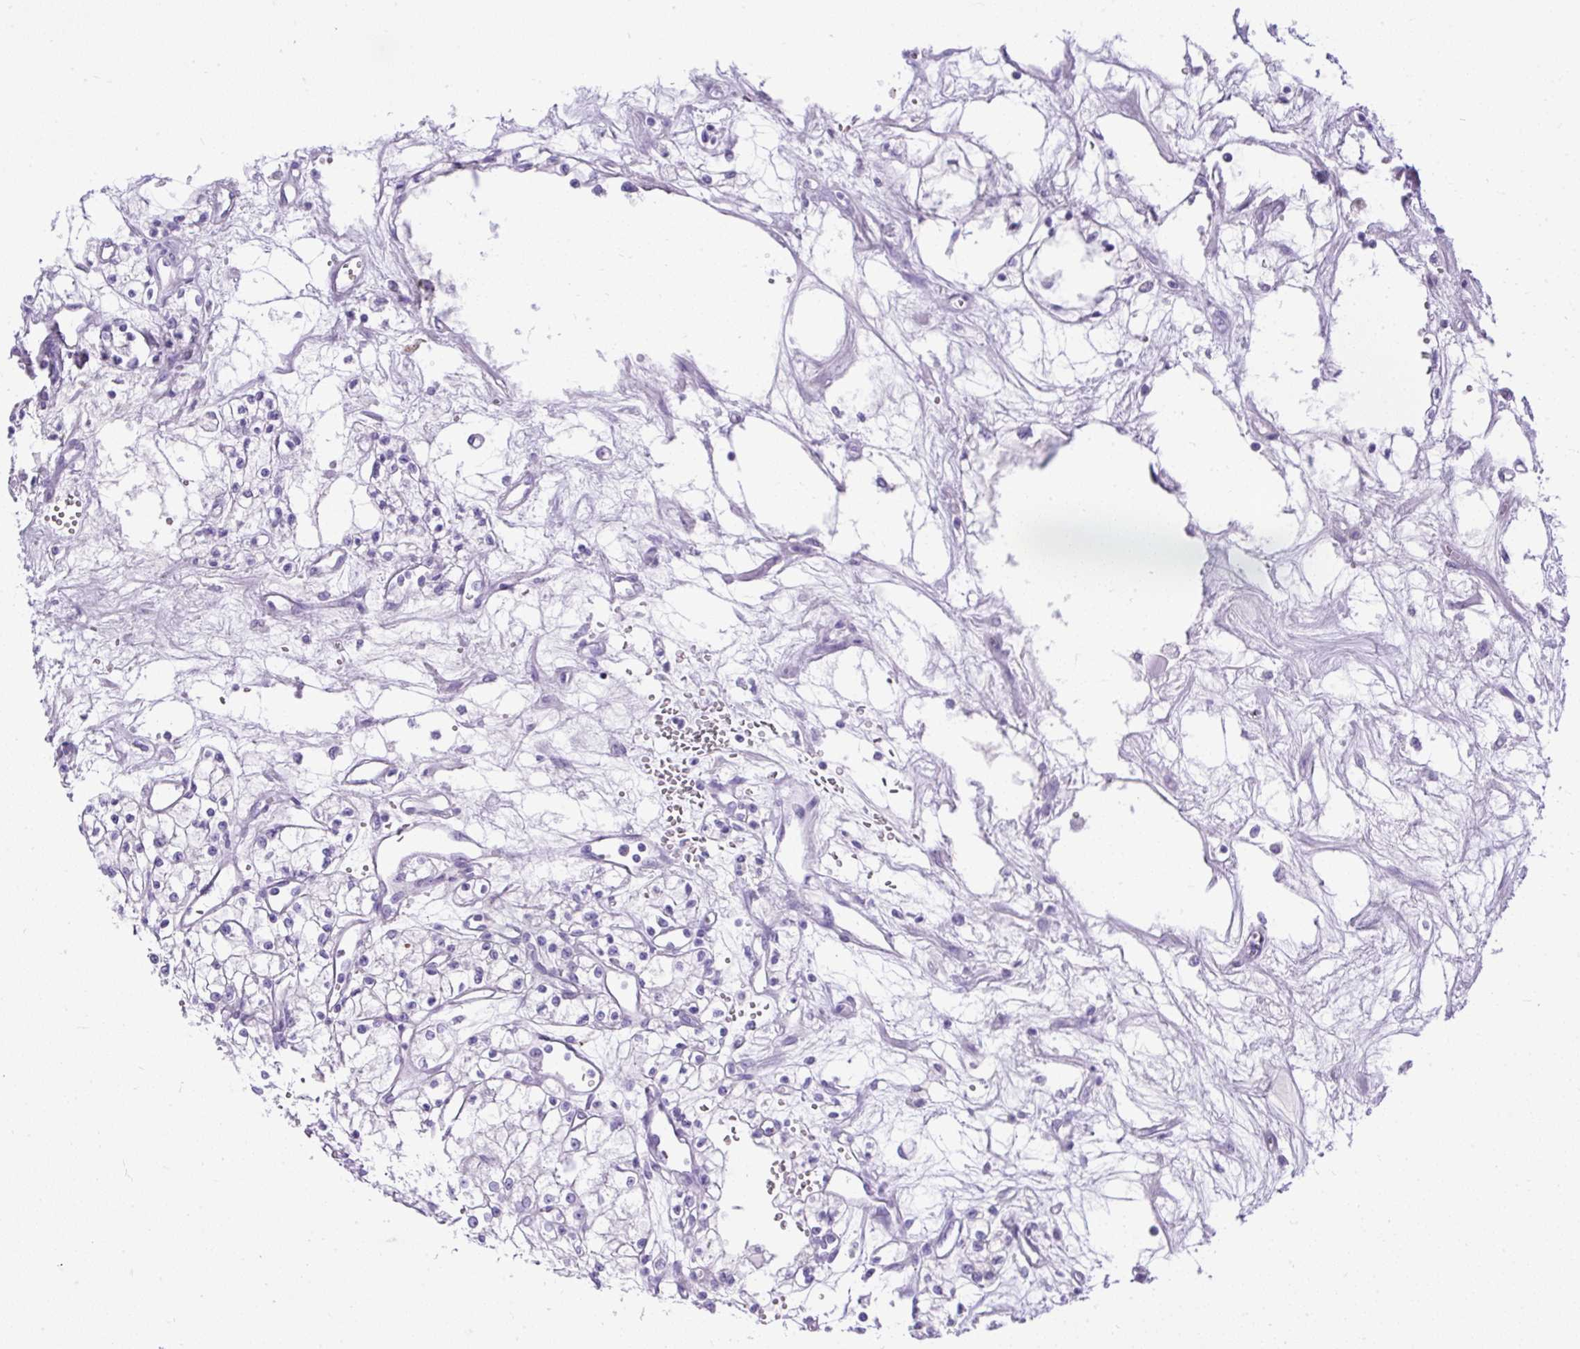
{"staining": {"intensity": "negative", "quantity": "none", "location": "none"}, "tissue": "renal cancer", "cell_type": "Tumor cells", "image_type": "cancer", "snomed": [{"axis": "morphology", "description": "Adenocarcinoma, NOS"}, {"axis": "topography", "description": "Kidney"}], "caption": "High power microscopy photomicrograph of an immunohistochemistry (IHC) photomicrograph of renal cancer (adenocarcinoma), revealing no significant expression in tumor cells. (DAB (3,3'-diaminobenzidine) immunohistochemistry (IHC) with hematoxylin counter stain).", "gene": "UPP1", "patient": {"sex": "male", "age": 59}}